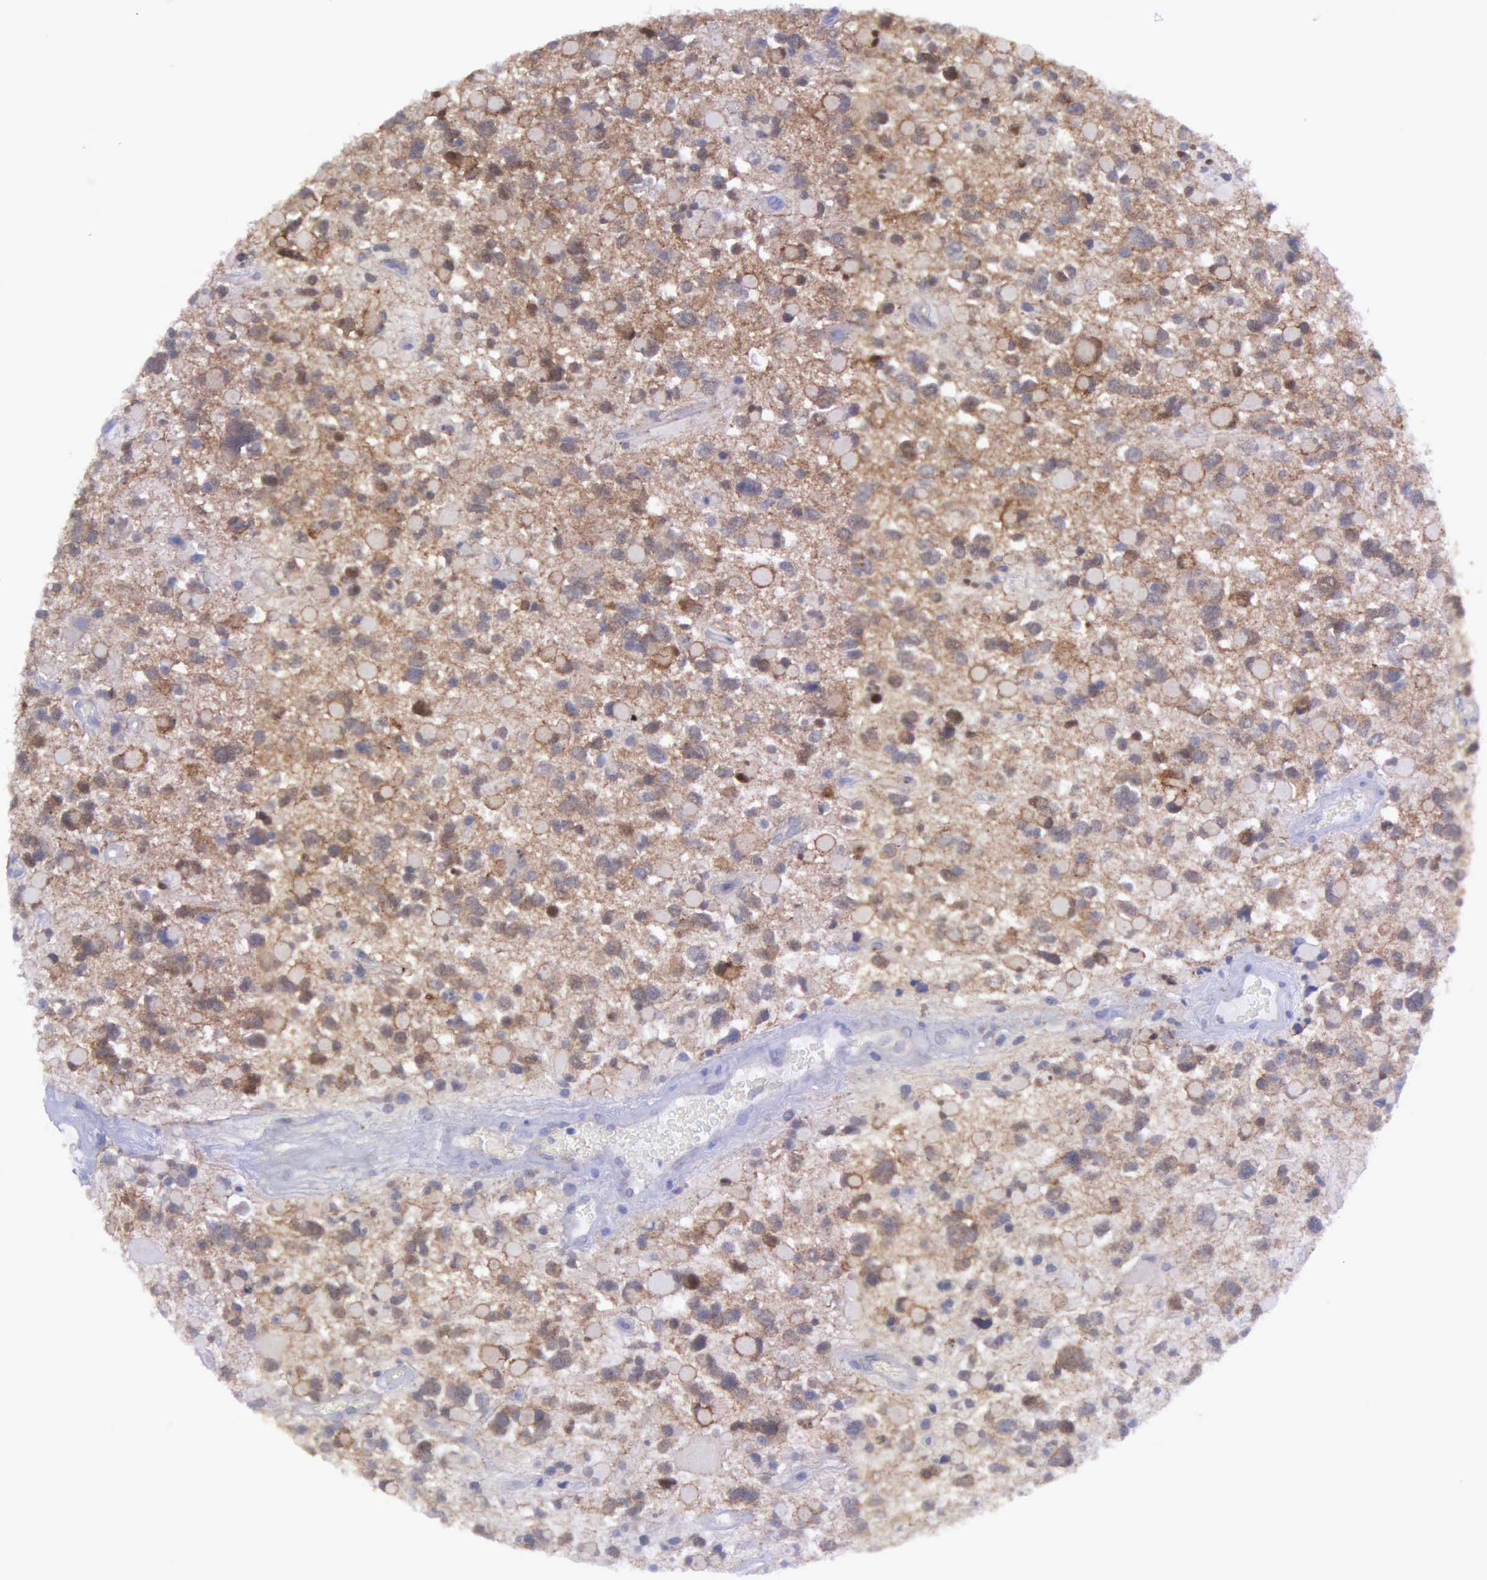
{"staining": {"intensity": "weak", "quantity": "25%-75%", "location": "cytoplasmic/membranous,nuclear"}, "tissue": "glioma", "cell_type": "Tumor cells", "image_type": "cancer", "snomed": [{"axis": "morphology", "description": "Glioma, malignant, High grade"}, {"axis": "topography", "description": "Brain"}], "caption": "The immunohistochemical stain highlights weak cytoplasmic/membranous and nuclear positivity in tumor cells of malignant high-grade glioma tissue. (brown staining indicates protein expression, while blue staining denotes nuclei).", "gene": "MICAL3", "patient": {"sex": "female", "age": 37}}